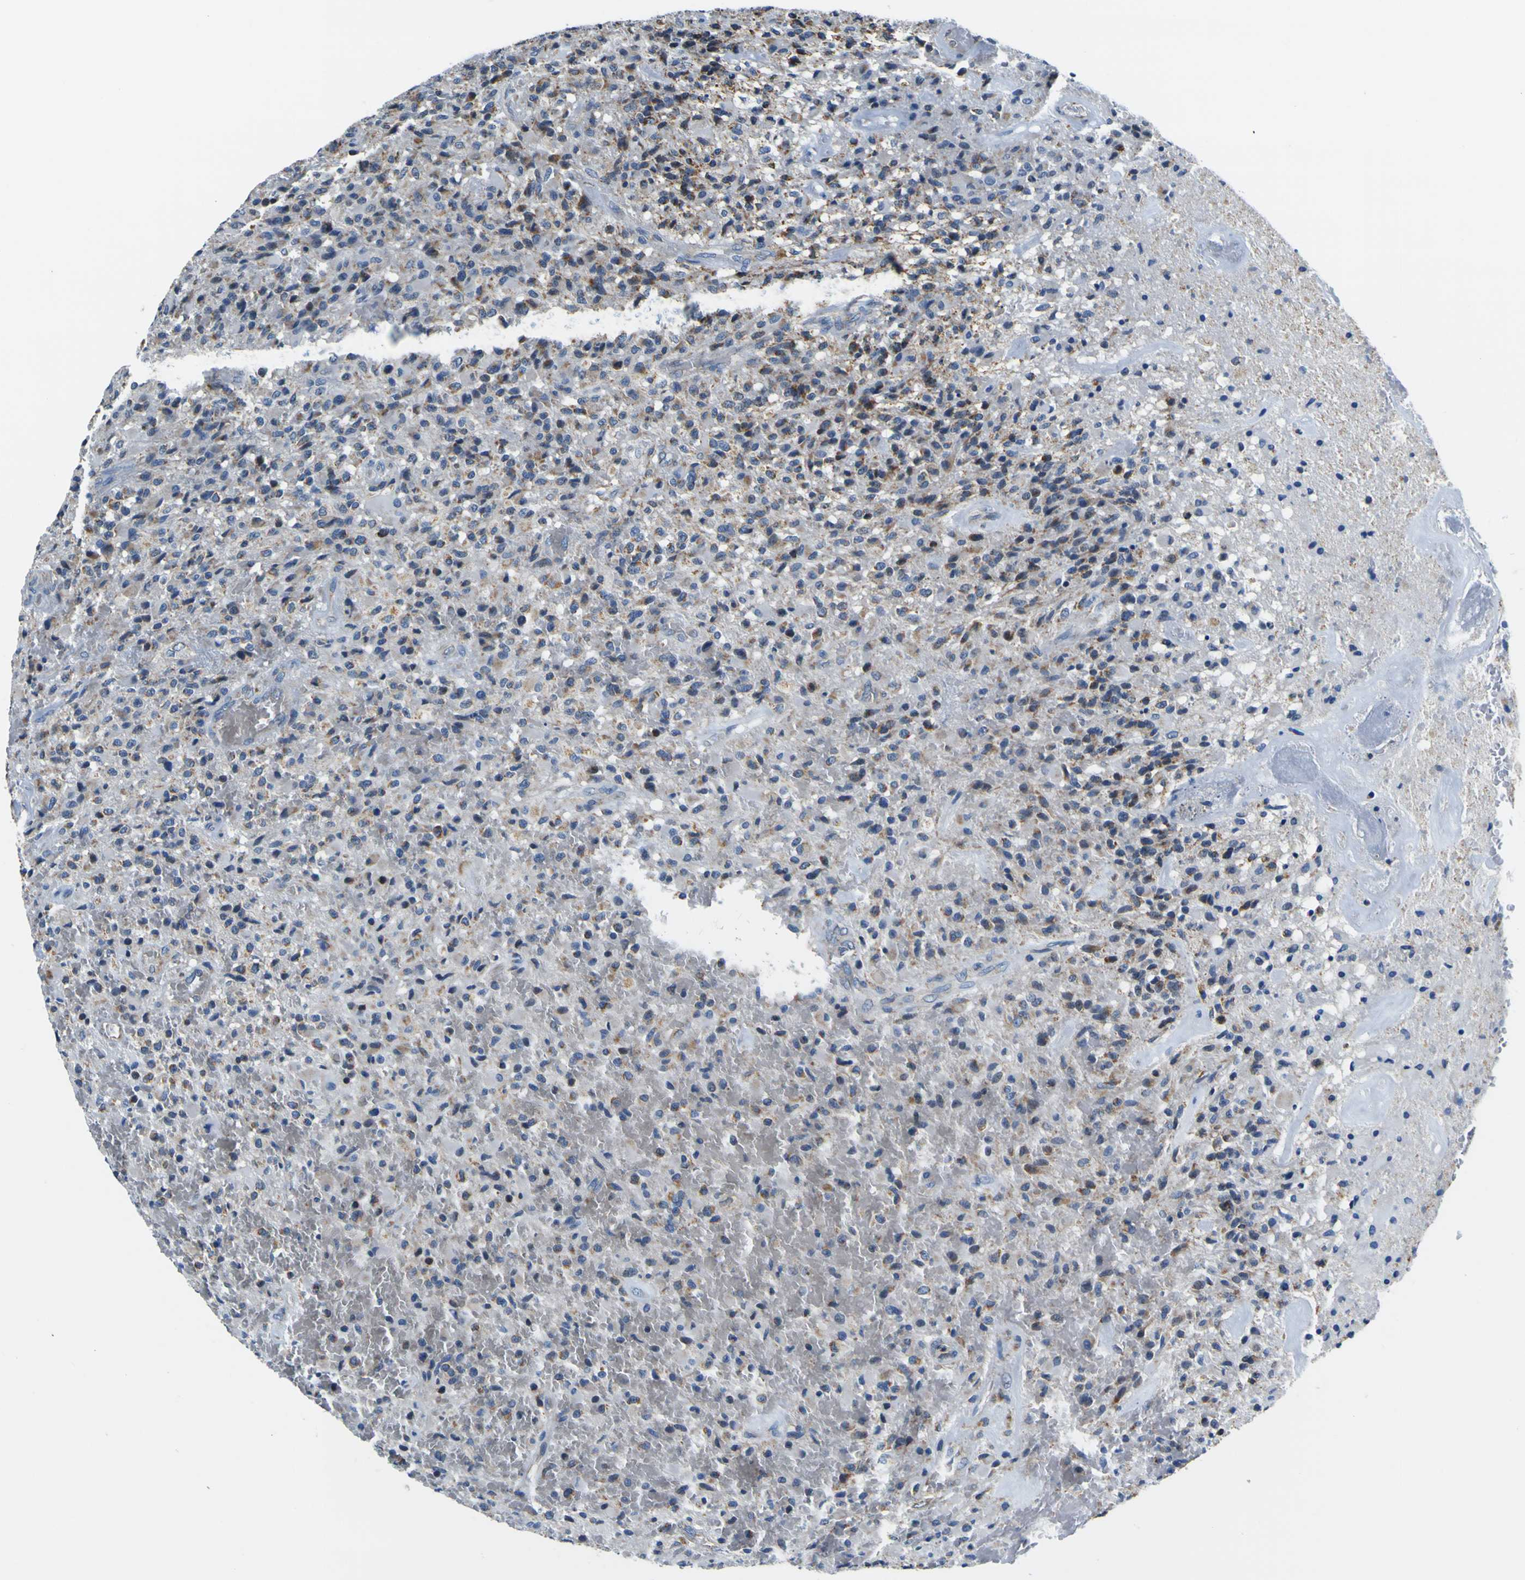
{"staining": {"intensity": "moderate", "quantity": "25%-75%", "location": "cytoplasmic/membranous"}, "tissue": "glioma", "cell_type": "Tumor cells", "image_type": "cancer", "snomed": [{"axis": "morphology", "description": "Glioma, malignant, High grade"}, {"axis": "topography", "description": "Brain"}], "caption": "Protein positivity by IHC displays moderate cytoplasmic/membranous positivity in about 25%-75% of tumor cells in malignant glioma (high-grade). (DAB IHC, brown staining for protein, blue staining for nuclei).", "gene": "LRP4", "patient": {"sex": "male", "age": 71}}